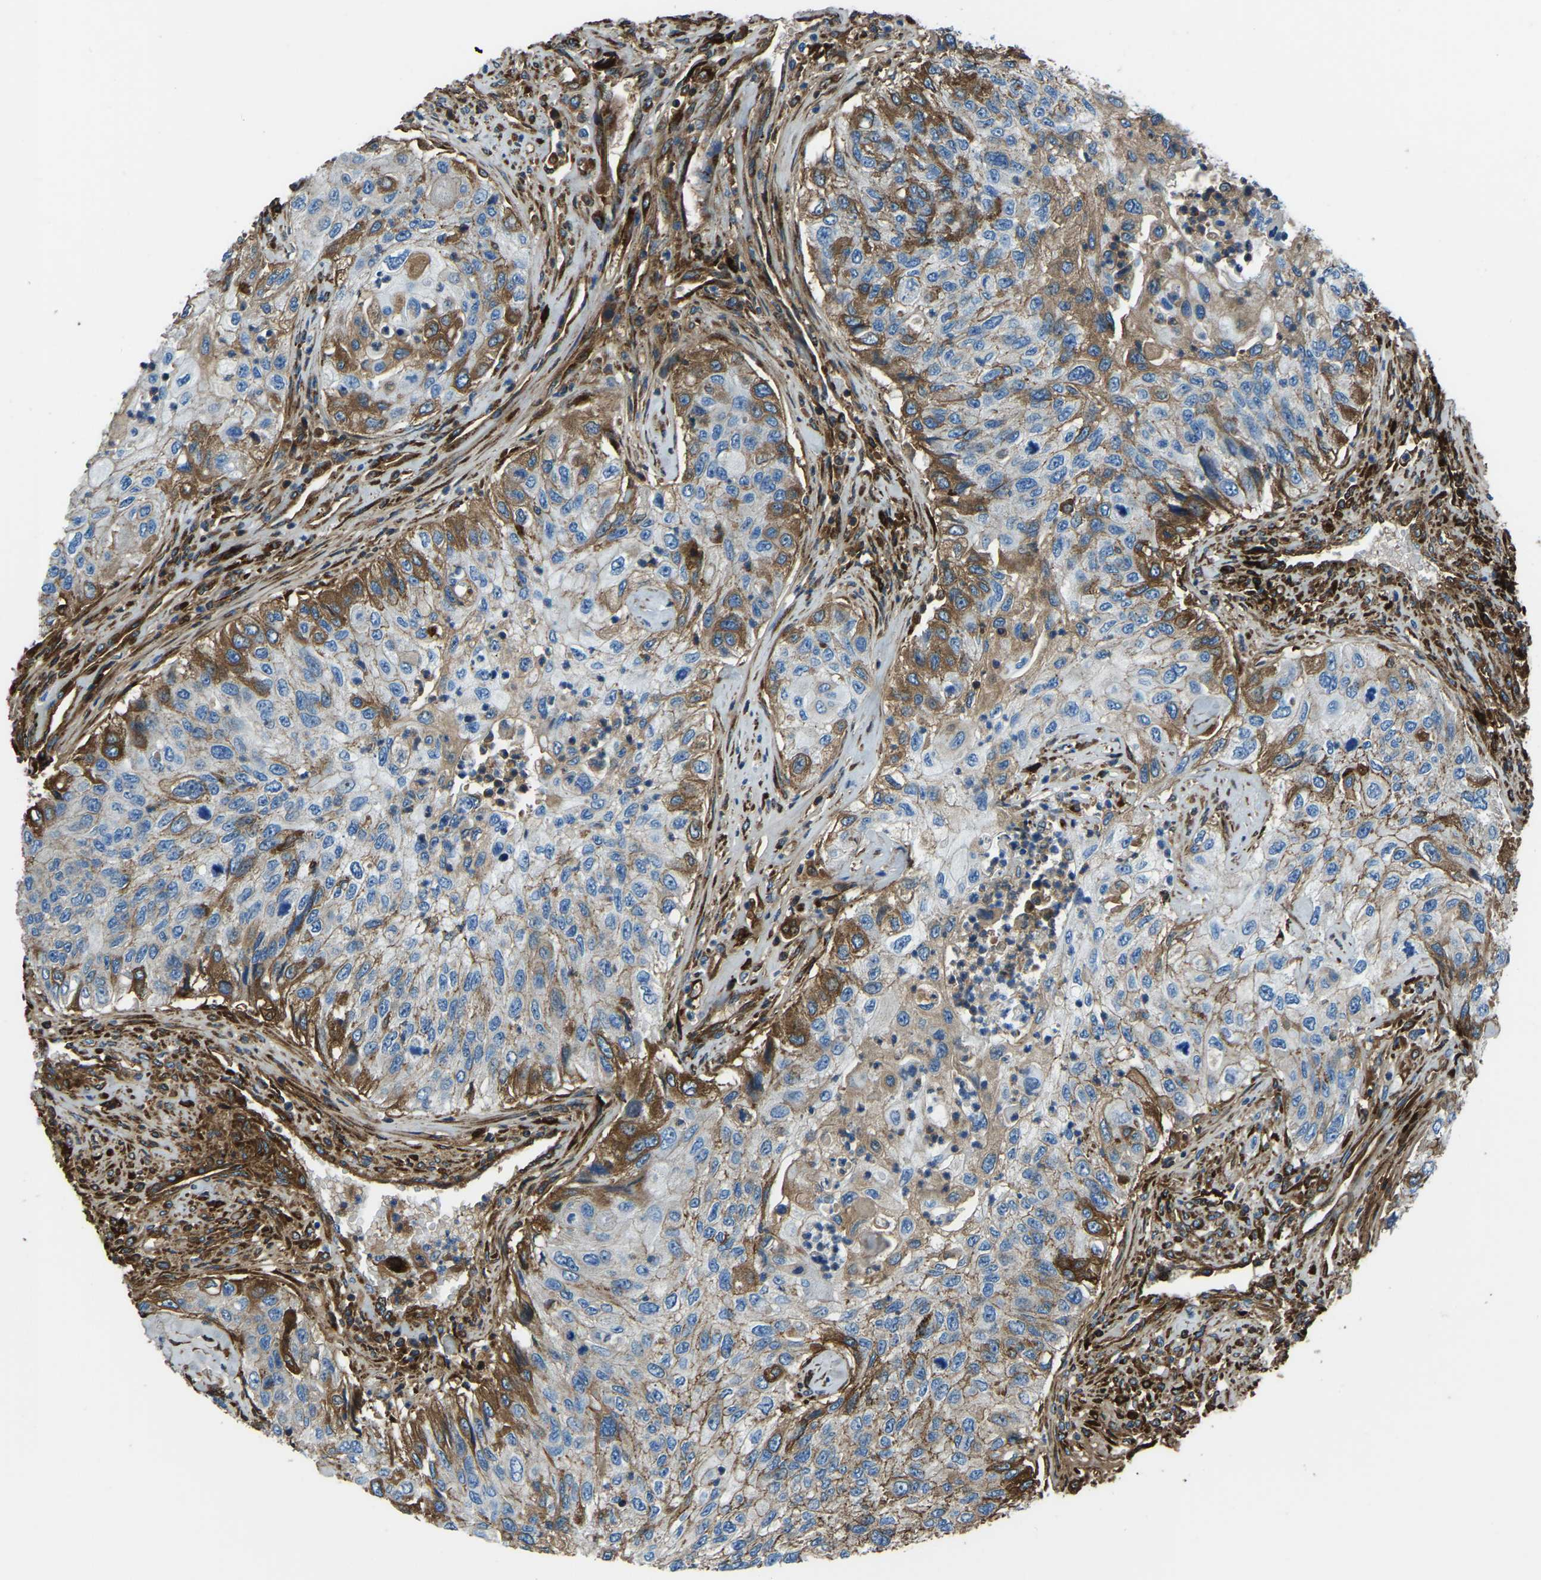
{"staining": {"intensity": "moderate", "quantity": "25%-75%", "location": "cytoplasmic/membranous"}, "tissue": "urothelial cancer", "cell_type": "Tumor cells", "image_type": "cancer", "snomed": [{"axis": "morphology", "description": "Urothelial carcinoma, High grade"}, {"axis": "topography", "description": "Urinary bladder"}], "caption": "Immunohistochemical staining of human urothelial cancer exhibits moderate cytoplasmic/membranous protein expression in approximately 25%-75% of tumor cells. The staining was performed using DAB to visualize the protein expression in brown, while the nuclei were stained in blue with hematoxylin (Magnification: 20x).", "gene": "COL3A1", "patient": {"sex": "female", "age": 60}}